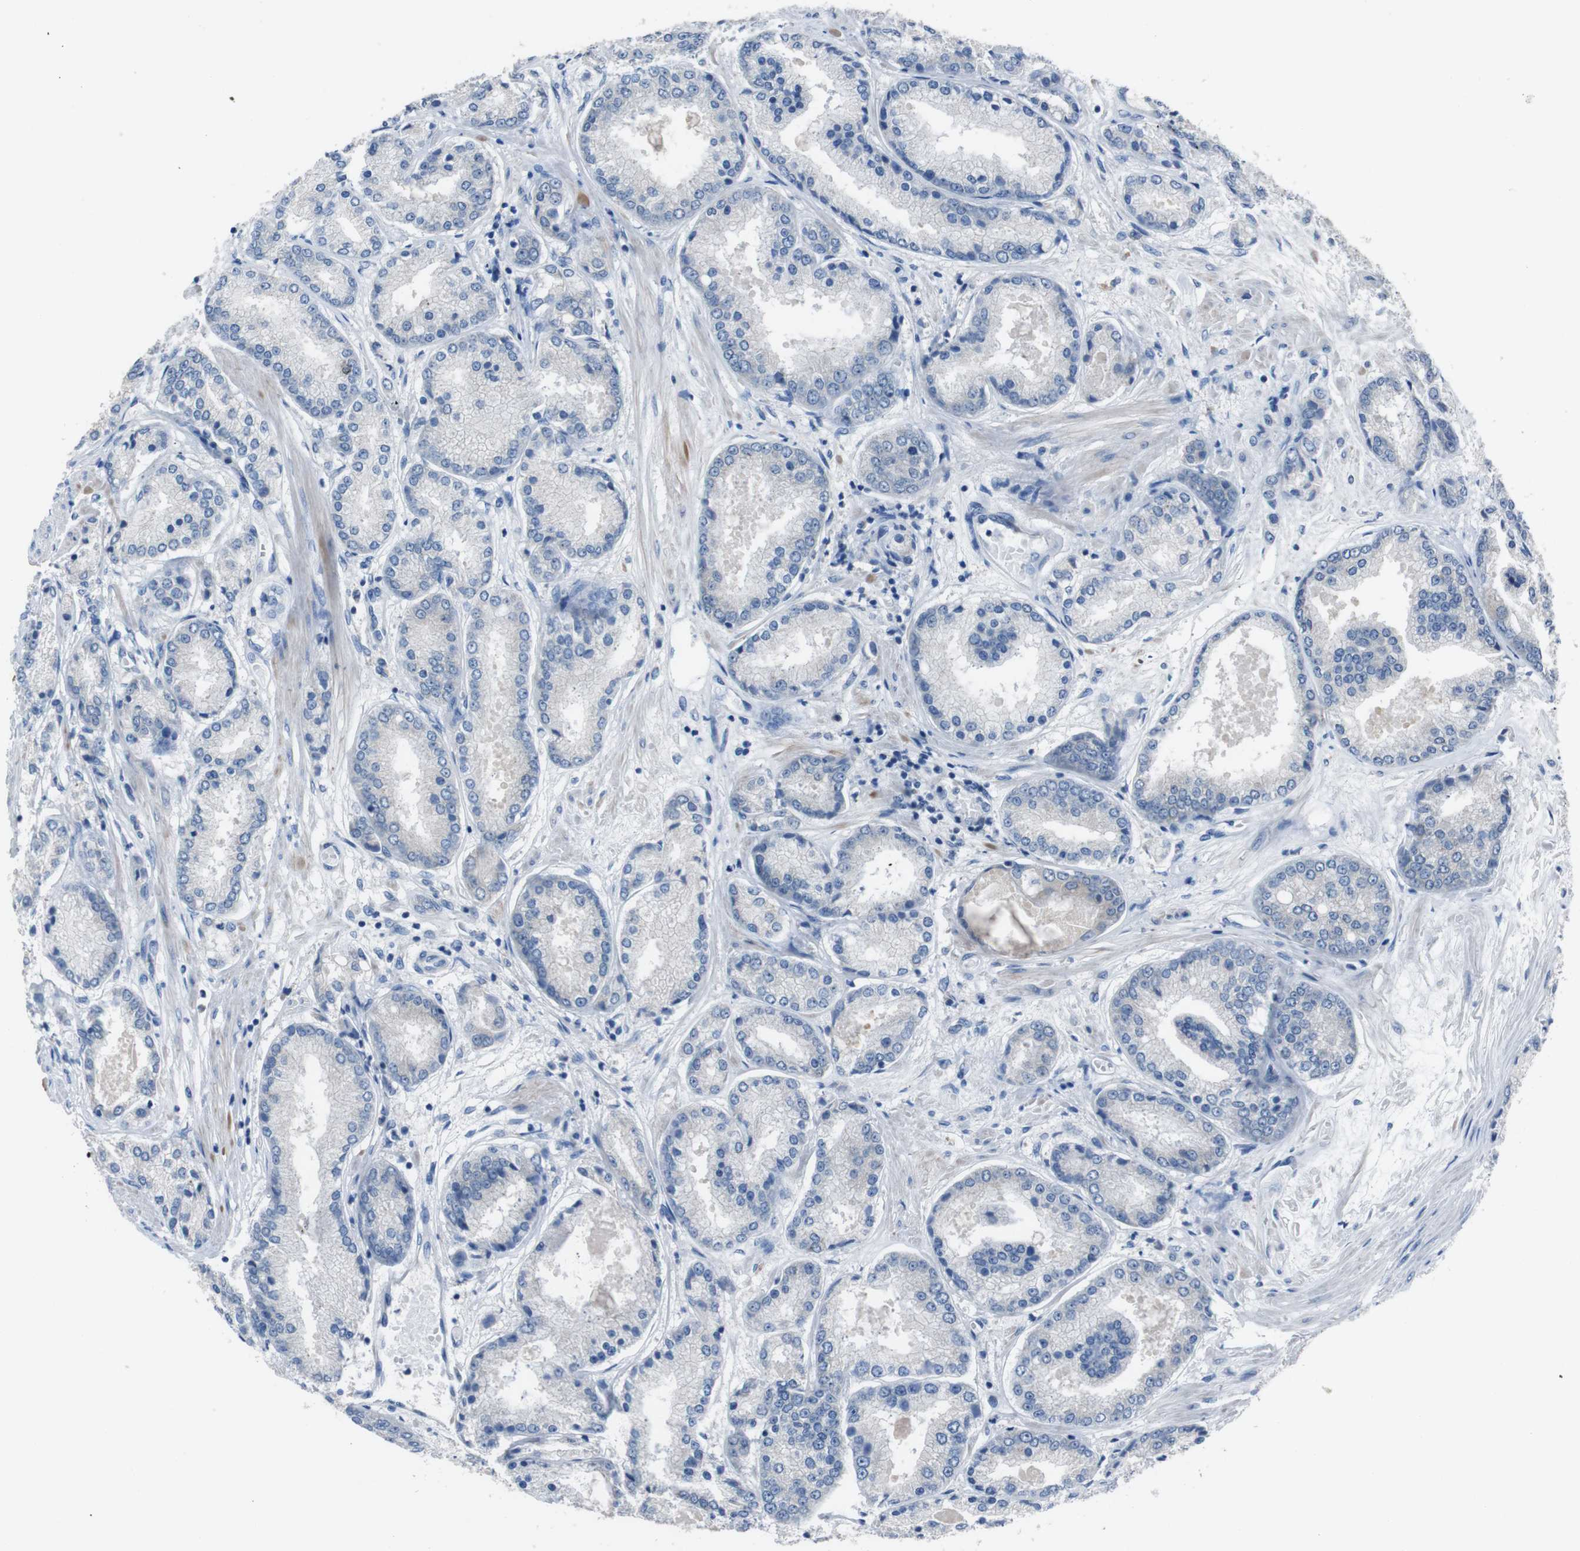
{"staining": {"intensity": "weak", "quantity": "<25%", "location": "cytoplasmic/membranous"}, "tissue": "prostate cancer", "cell_type": "Tumor cells", "image_type": "cancer", "snomed": [{"axis": "morphology", "description": "Adenocarcinoma, High grade"}, {"axis": "topography", "description": "Prostate"}], "caption": "A photomicrograph of human prostate cancer (adenocarcinoma (high-grade)) is negative for staining in tumor cells. (DAB (3,3'-diaminobenzidine) immunohistochemistry (IHC) visualized using brightfield microscopy, high magnification).", "gene": "CDH22", "patient": {"sex": "male", "age": 59}}